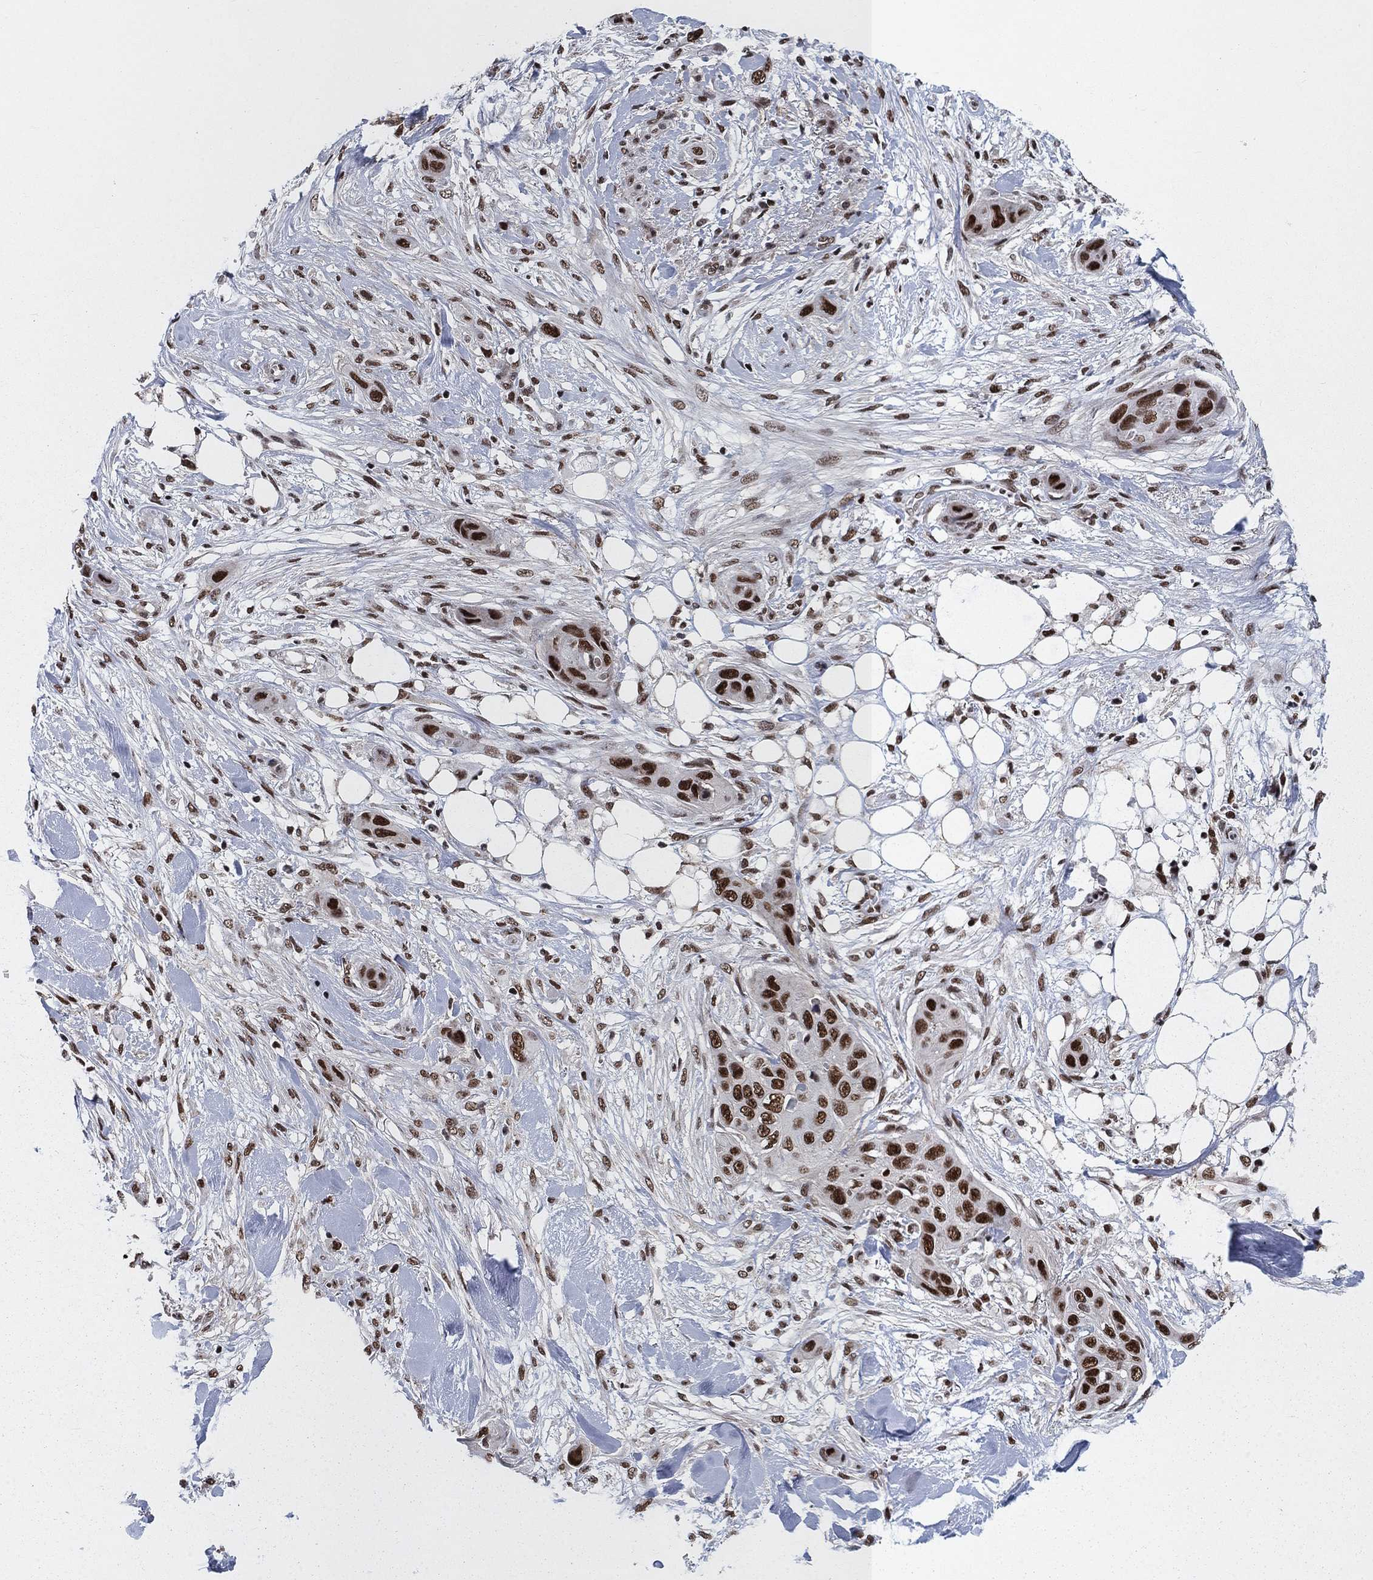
{"staining": {"intensity": "strong", "quantity": "25%-75%", "location": "nuclear"}, "tissue": "skin cancer", "cell_type": "Tumor cells", "image_type": "cancer", "snomed": [{"axis": "morphology", "description": "Squamous cell carcinoma, NOS"}, {"axis": "topography", "description": "Skin"}], "caption": "Protein expression analysis of skin squamous cell carcinoma exhibits strong nuclear staining in approximately 25%-75% of tumor cells. (IHC, brightfield microscopy, high magnification).", "gene": "RPRD1B", "patient": {"sex": "male", "age": 78}}